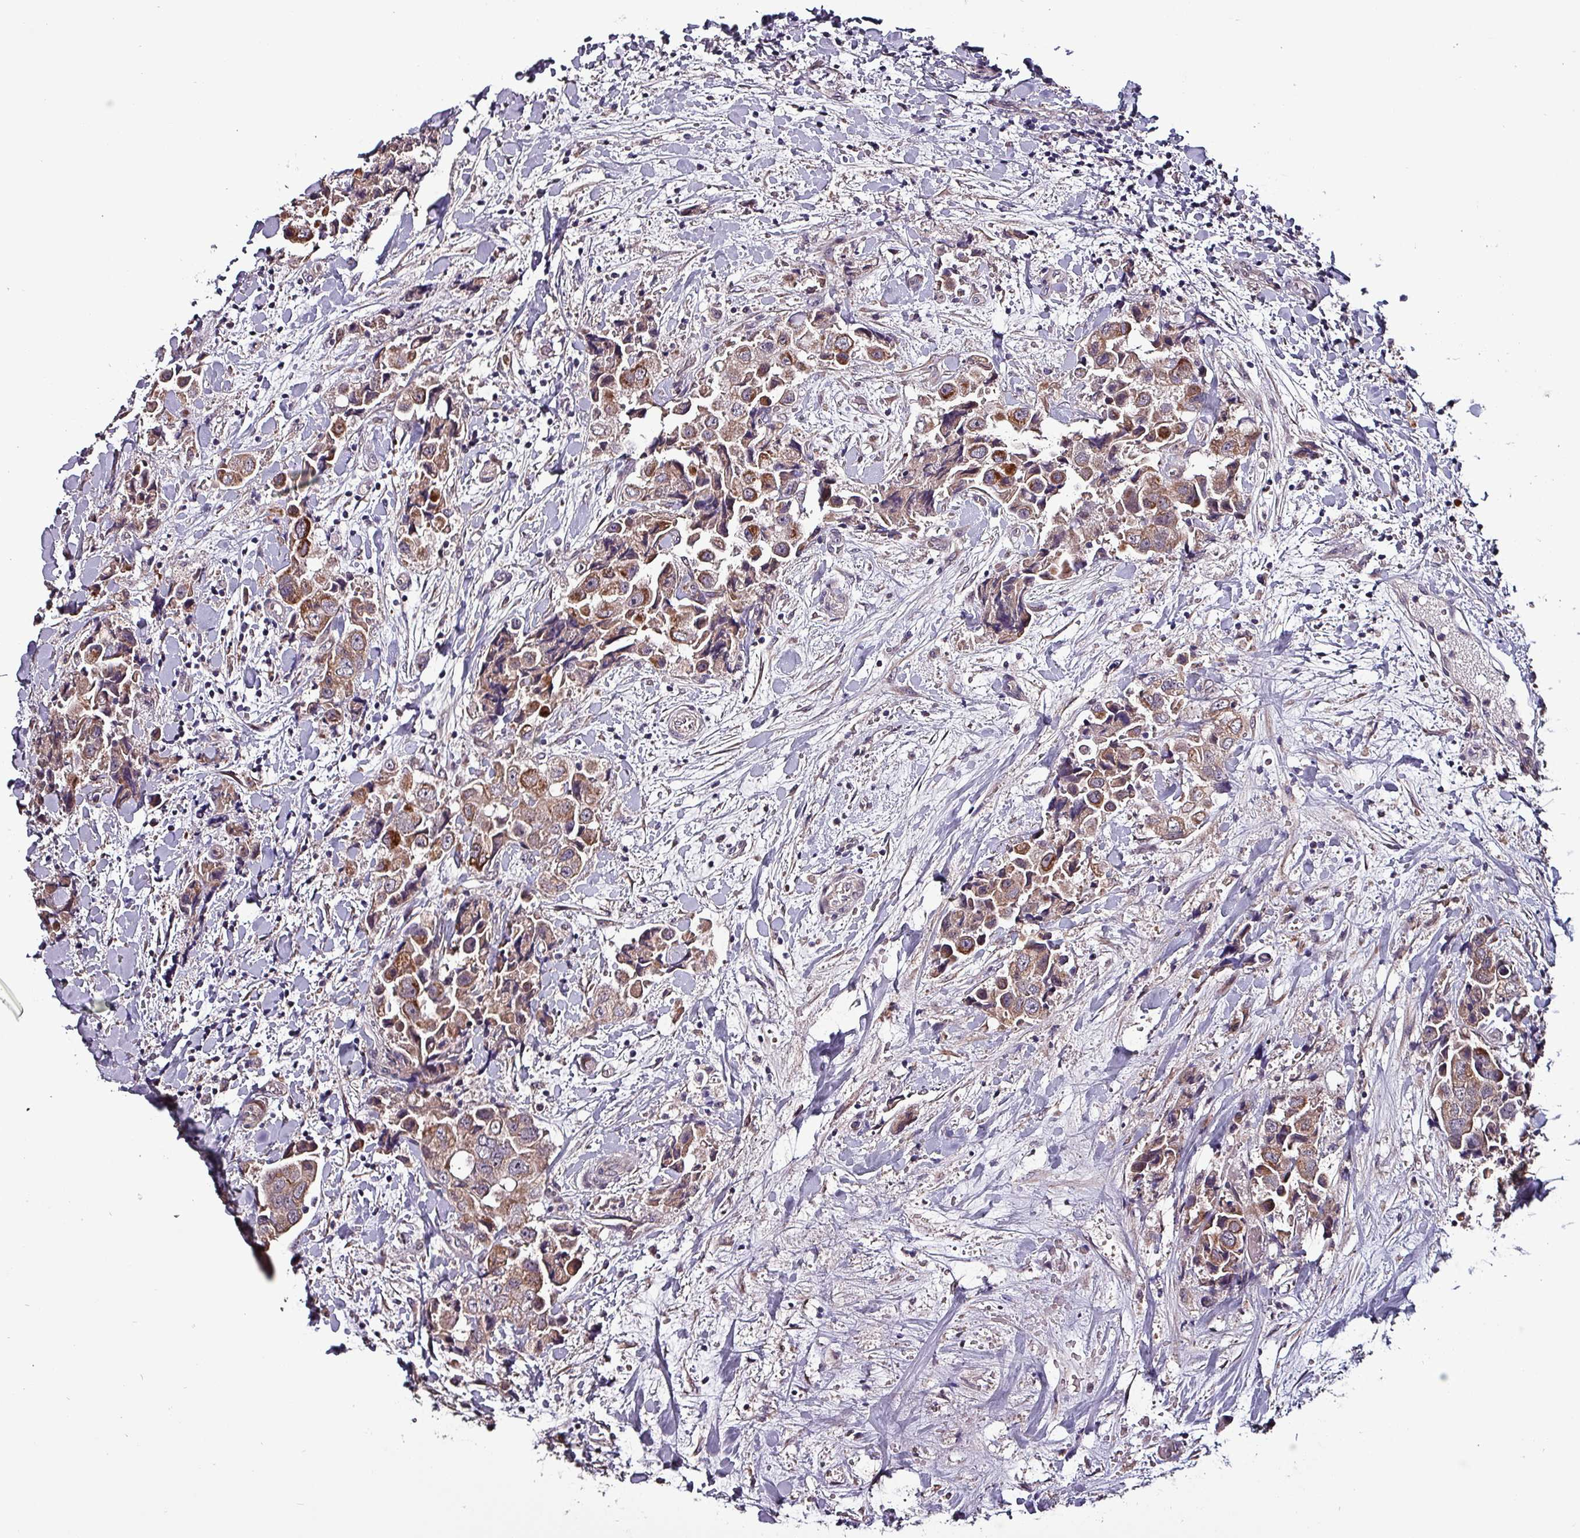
{"staining": {"intensity": "moderate", "quantity": ">75%", "location": "cytoplasmic/membranous"}, "tissue": "breast cancer", "cell_type": "Tumor cells", "image_type": "cancer", "snomed": [{"axis": "morphology", "description": "Normal tissue, NOS"}, {"axis": "morphology", "description": "Duct carcinoma"}, {"axis": "topography", "description": "Breast"}], "caption": "Moderate cytoplasmic/membranous expression for a protein is appreciated in about >75% of tumor cells of breast intraductal carcinoma using immunohistochemistry (IHC).", "gene": "GRAPL", "patient": {"sex": "female", "age": 62}}